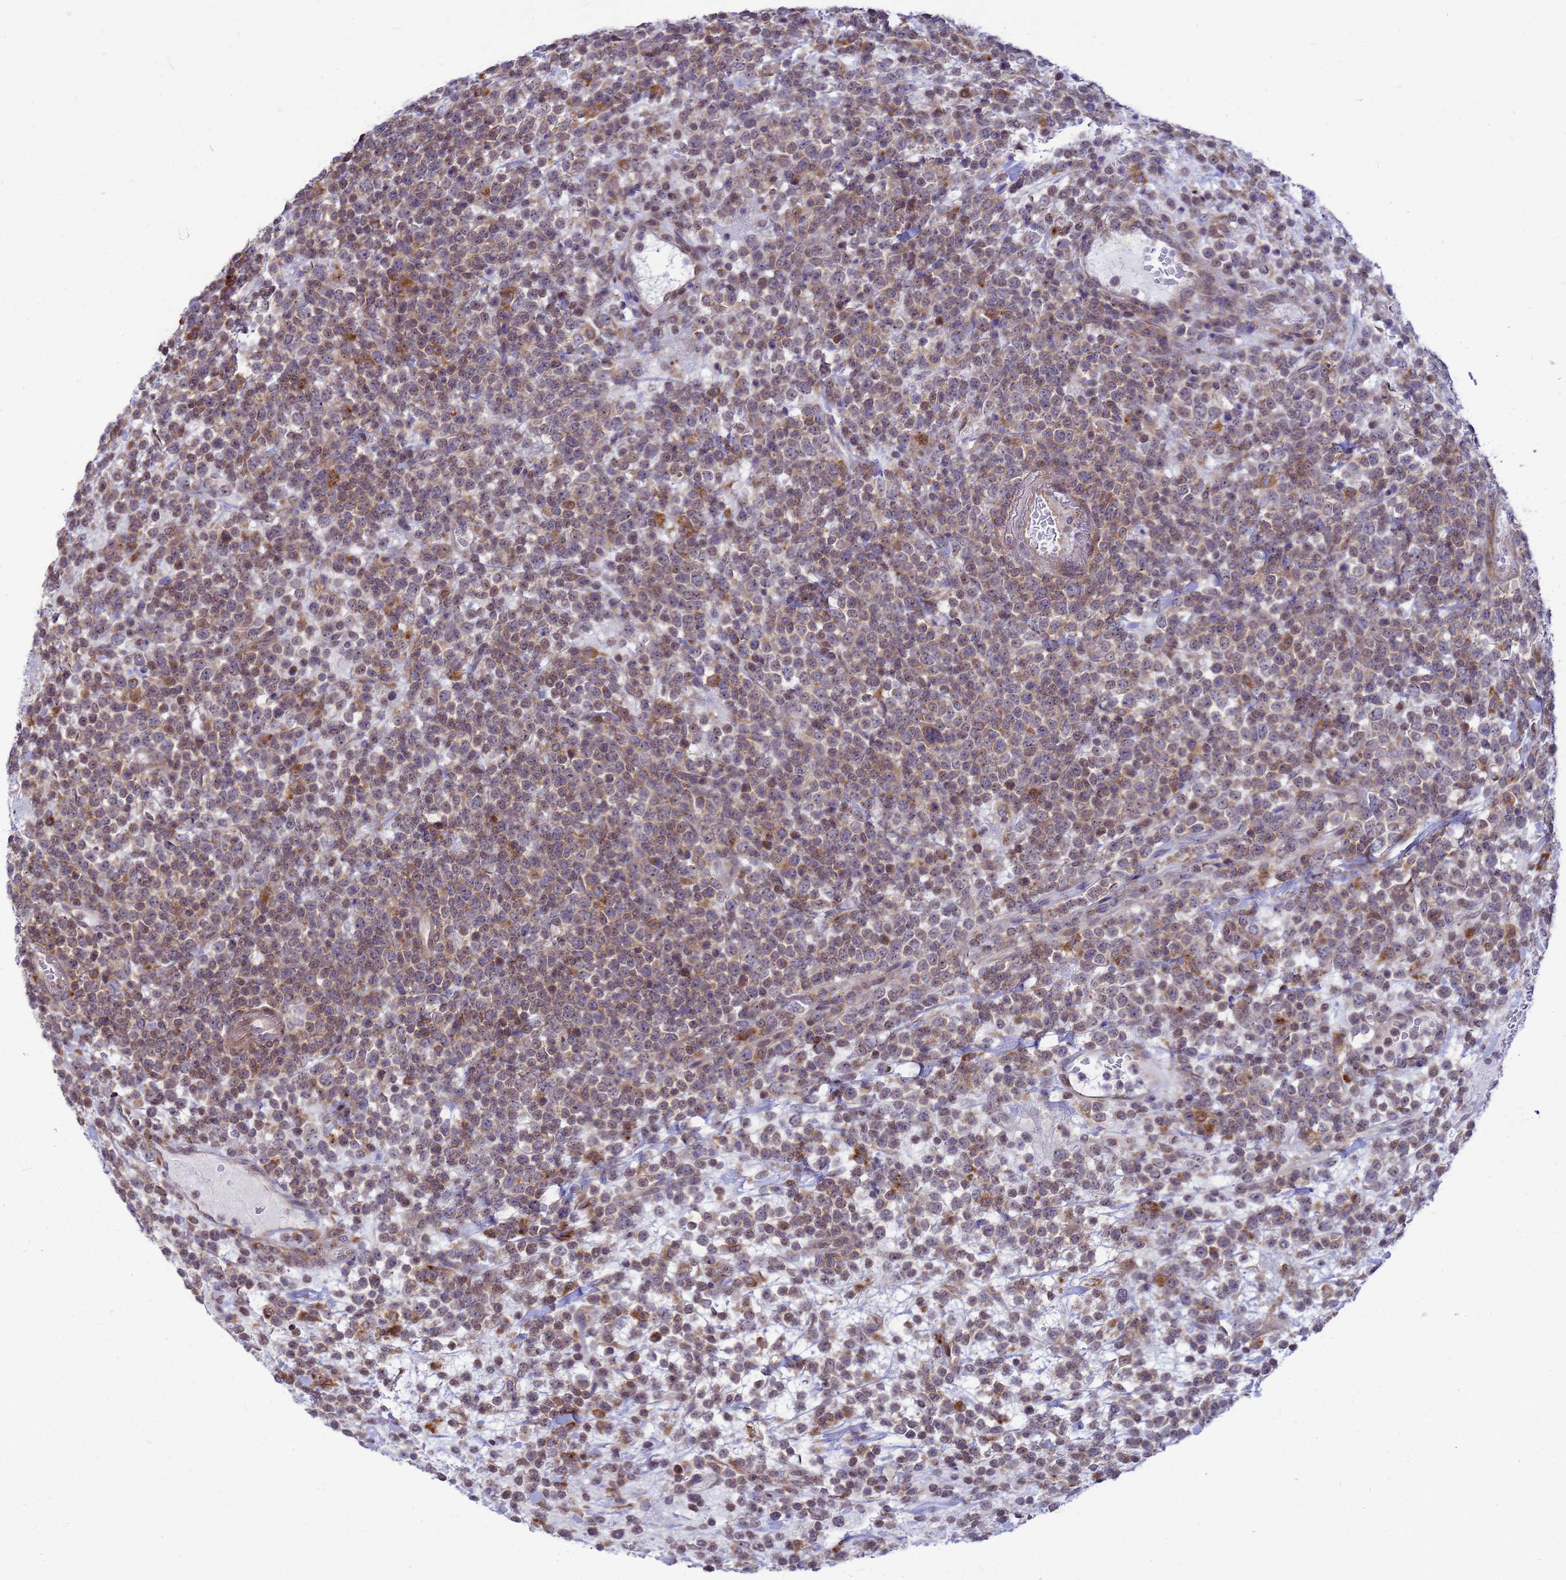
{"staining": {"intensity": "moderate", "quantity": "25%-75%", "location": "cytoplasmic/membranous"}, "tissue": "lymphoma", "cell_type": "Tumor cells", "image_type": "cancer", "snomed": [{"axis": "morphology", "description": "Malignant lymphoma, non-Hodgkin's type, High grade"}, {"axis": "topography", "description": "Colon"}], "caption": "Tumor cells demonstrate moderate cytoplasmic/membranous staining in about 25%-75% of cells in lymphoma. The protein is stained brown, and the nuclei are stained in blue (DAB IHC with brightfield microscopy, high magnification).", "gene": "C12orf43", "patient": {"sex": "female", "age": 53}}